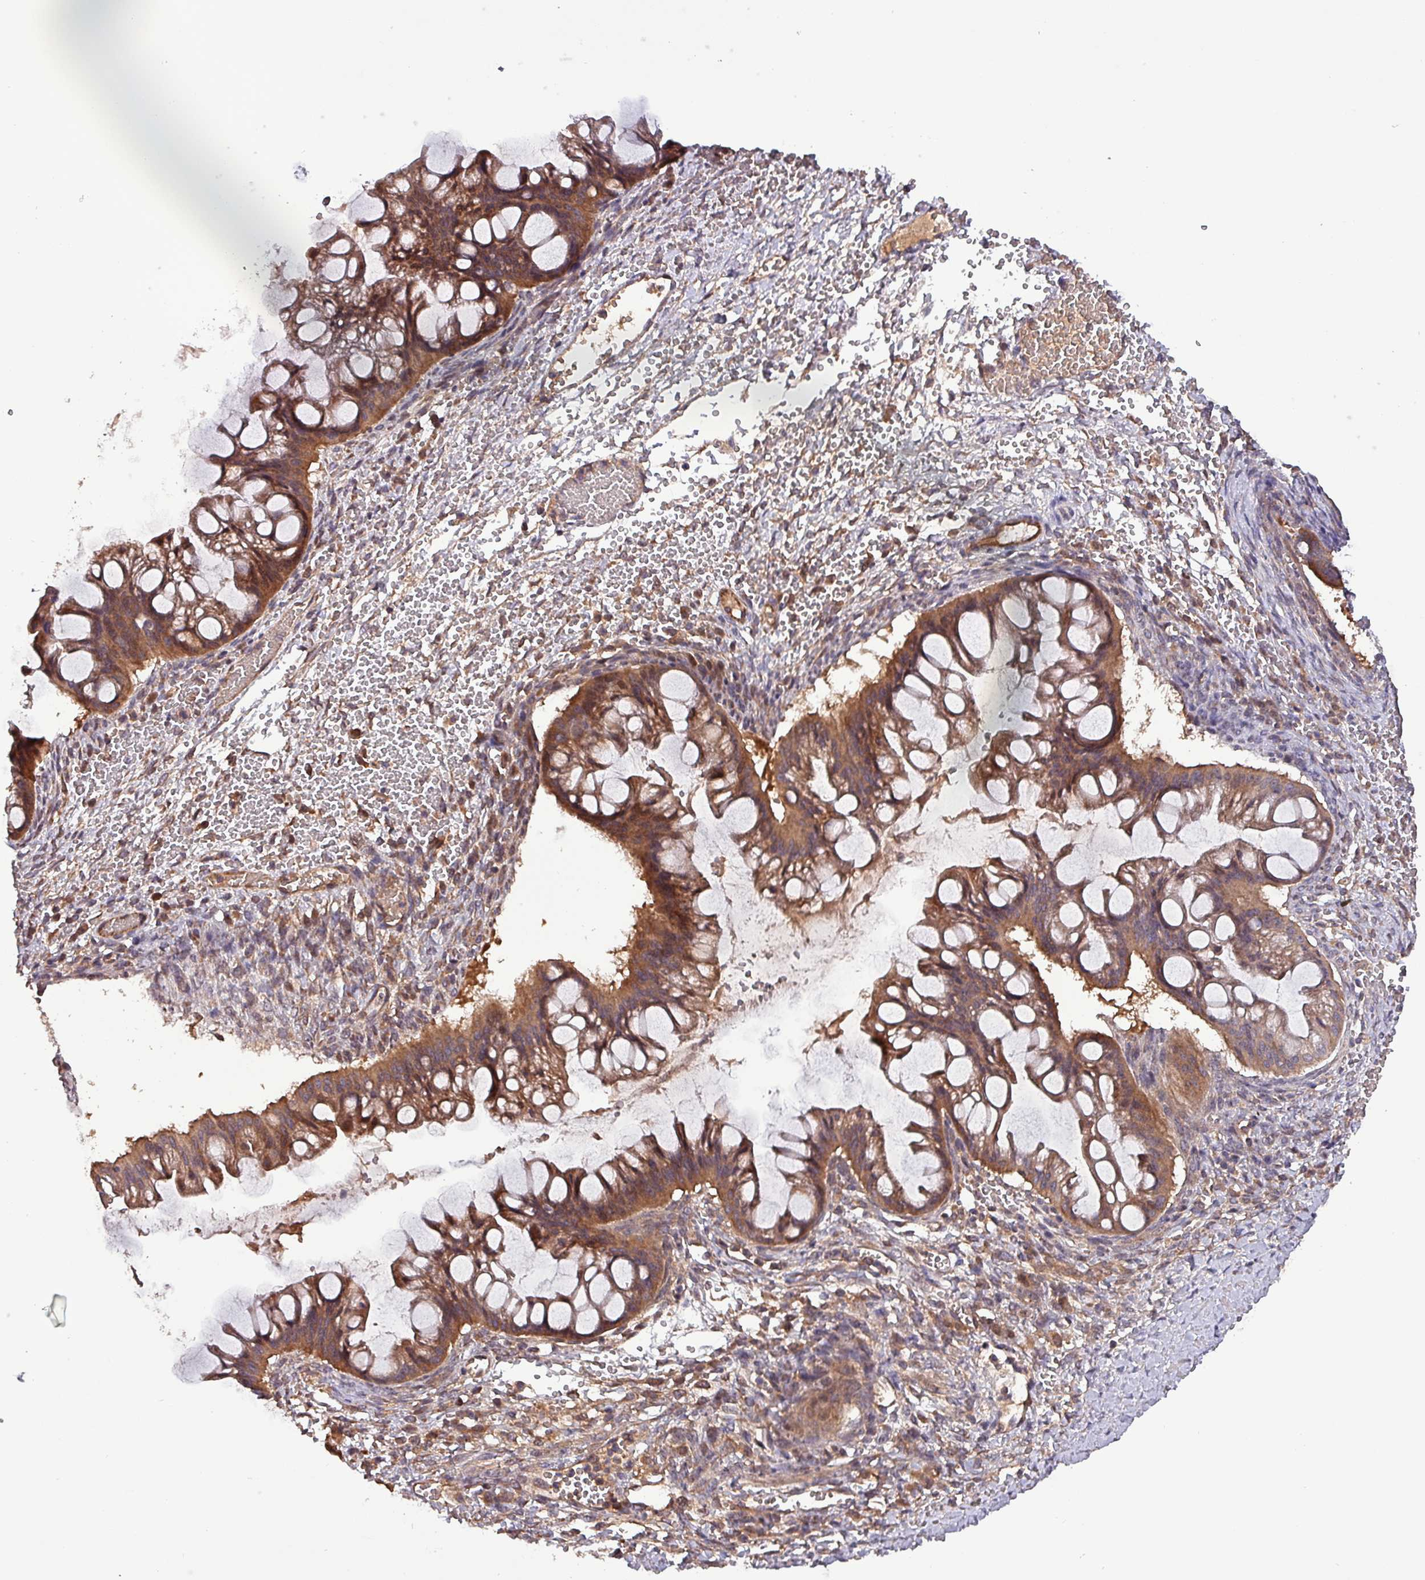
{"staining": {"intensity": "moderate", "quantity": ">75%", "location": "cytoplasmic/membranous"}, "tissue": "ovarian cancer", "cell_type": "Tumor cells", "image_type": "cancer", "snomed": [{"axis": "morphology", "description": "Cystadenocarcinoma, mucinous, NOS"}, {"axis": "topography", "description": "Ovary"}], "caption": "Immunohistochemistry (IHC) micrograph of neoplastic tissue: human ovarian cancer stained using immunohistochemistry exhibits medium levels of moderate protein expression localized specifically in the cytoplasmic/membranous of tumor cells, appearing as a cytoplasmic/membranous brown color.", "gene": "PAFAH1B2", "patient": {"sex": "female", "age": 73}}